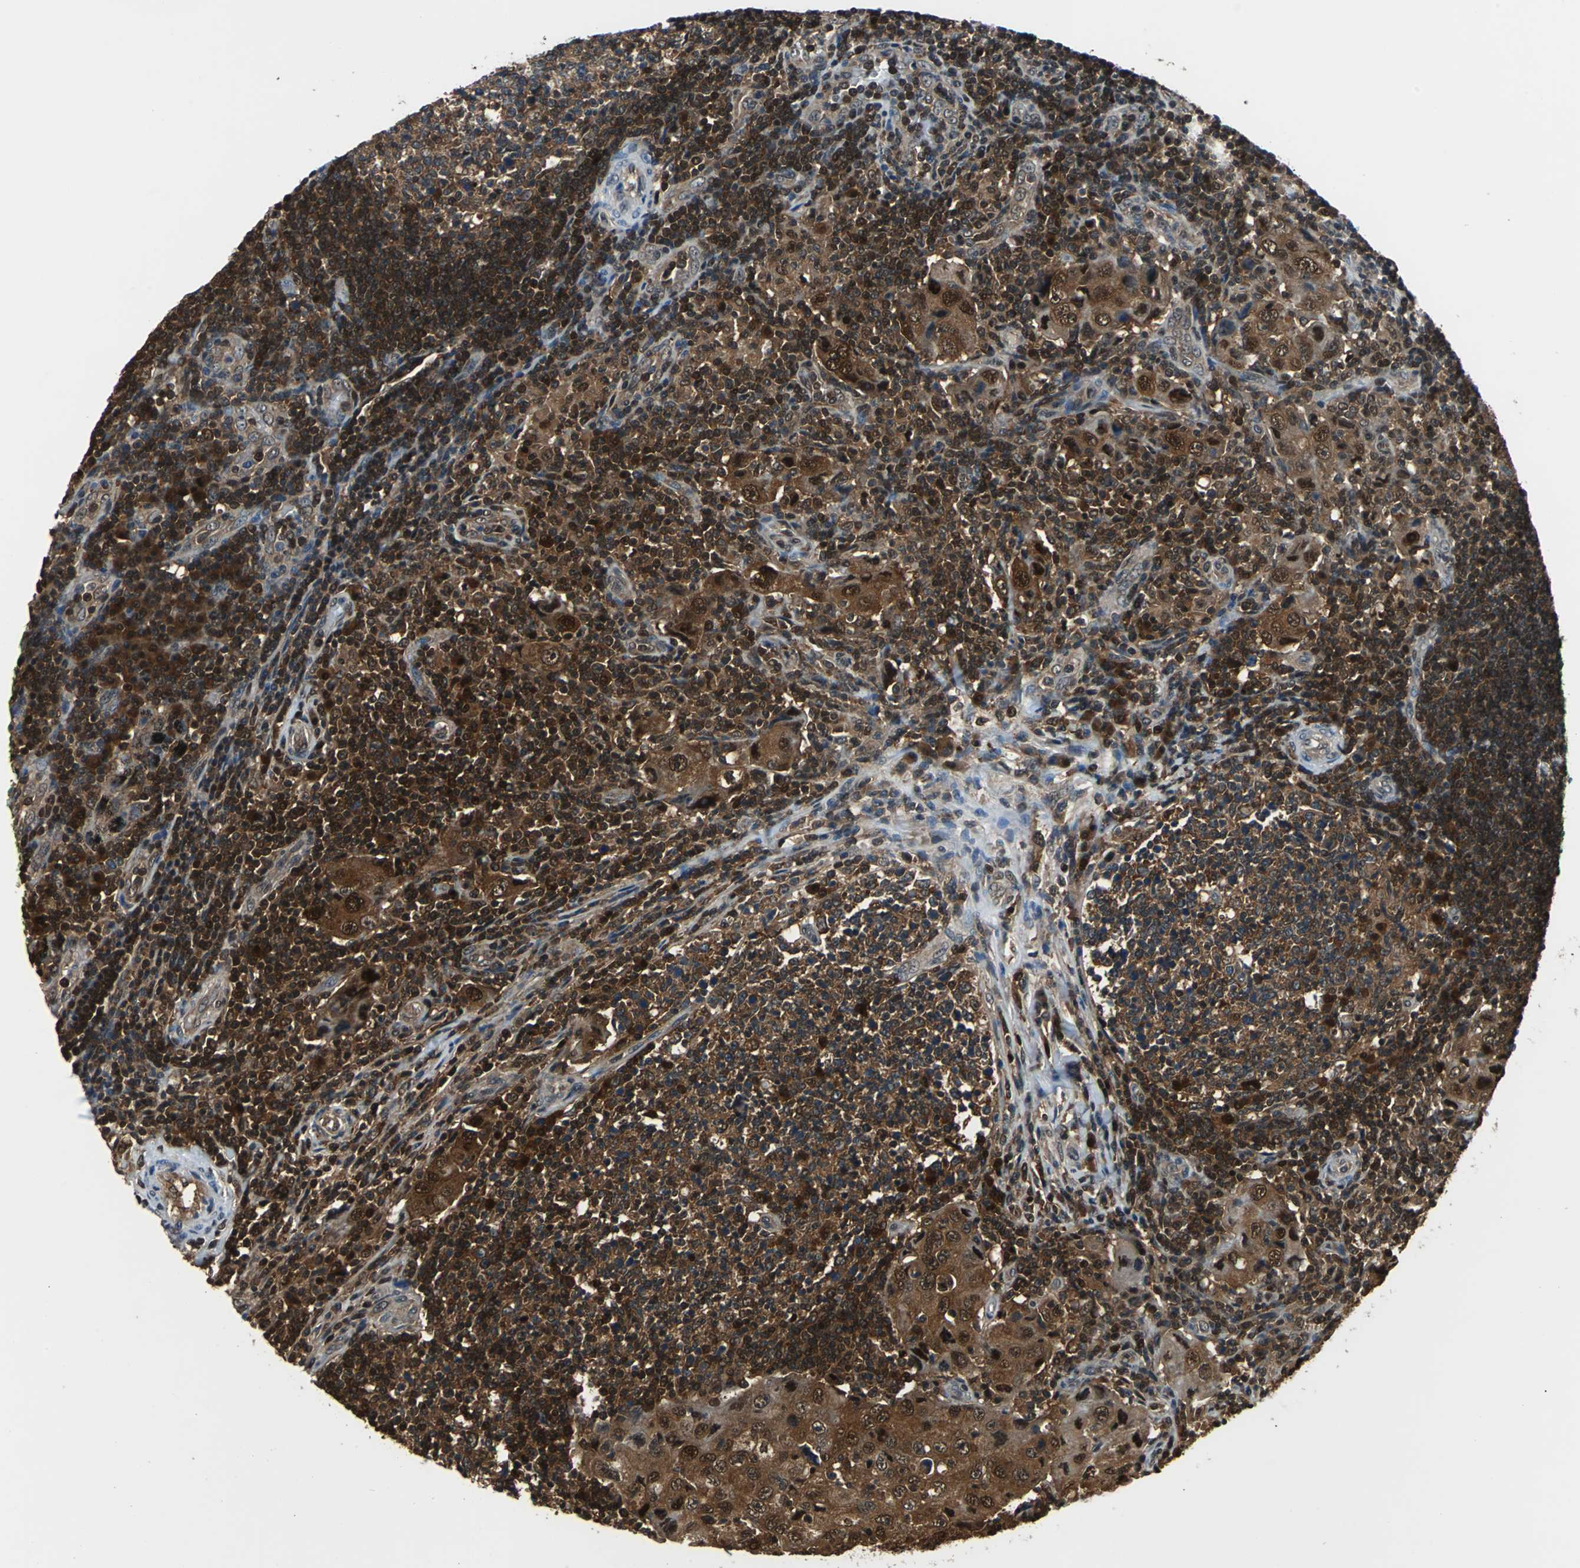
{"staining": {"intensity": "moderate", "quantity": ">75%", "location": "cytoplasmic/membranous,nuclear"}, "tissue": "lymph node", "cell_type": "Germinal center cells", "image_type": "normal", "snomed": [{"axis": "morphology", "description": "Normal tissue, NOS"}, {"axis": "morphology", "description": "Squamous cell carcinoma, metastatic, NOS"}, {"axis": "topography", "description": "Lymph node"}], "caption": "Immunohistochemical staining of benign lymph node displays moderate cytoplasmic/membranous,nuclear protein expression in about >75% of germinal center cells.", "gene": "PSME1", "patient": {"sex": "female", "age": 53}}